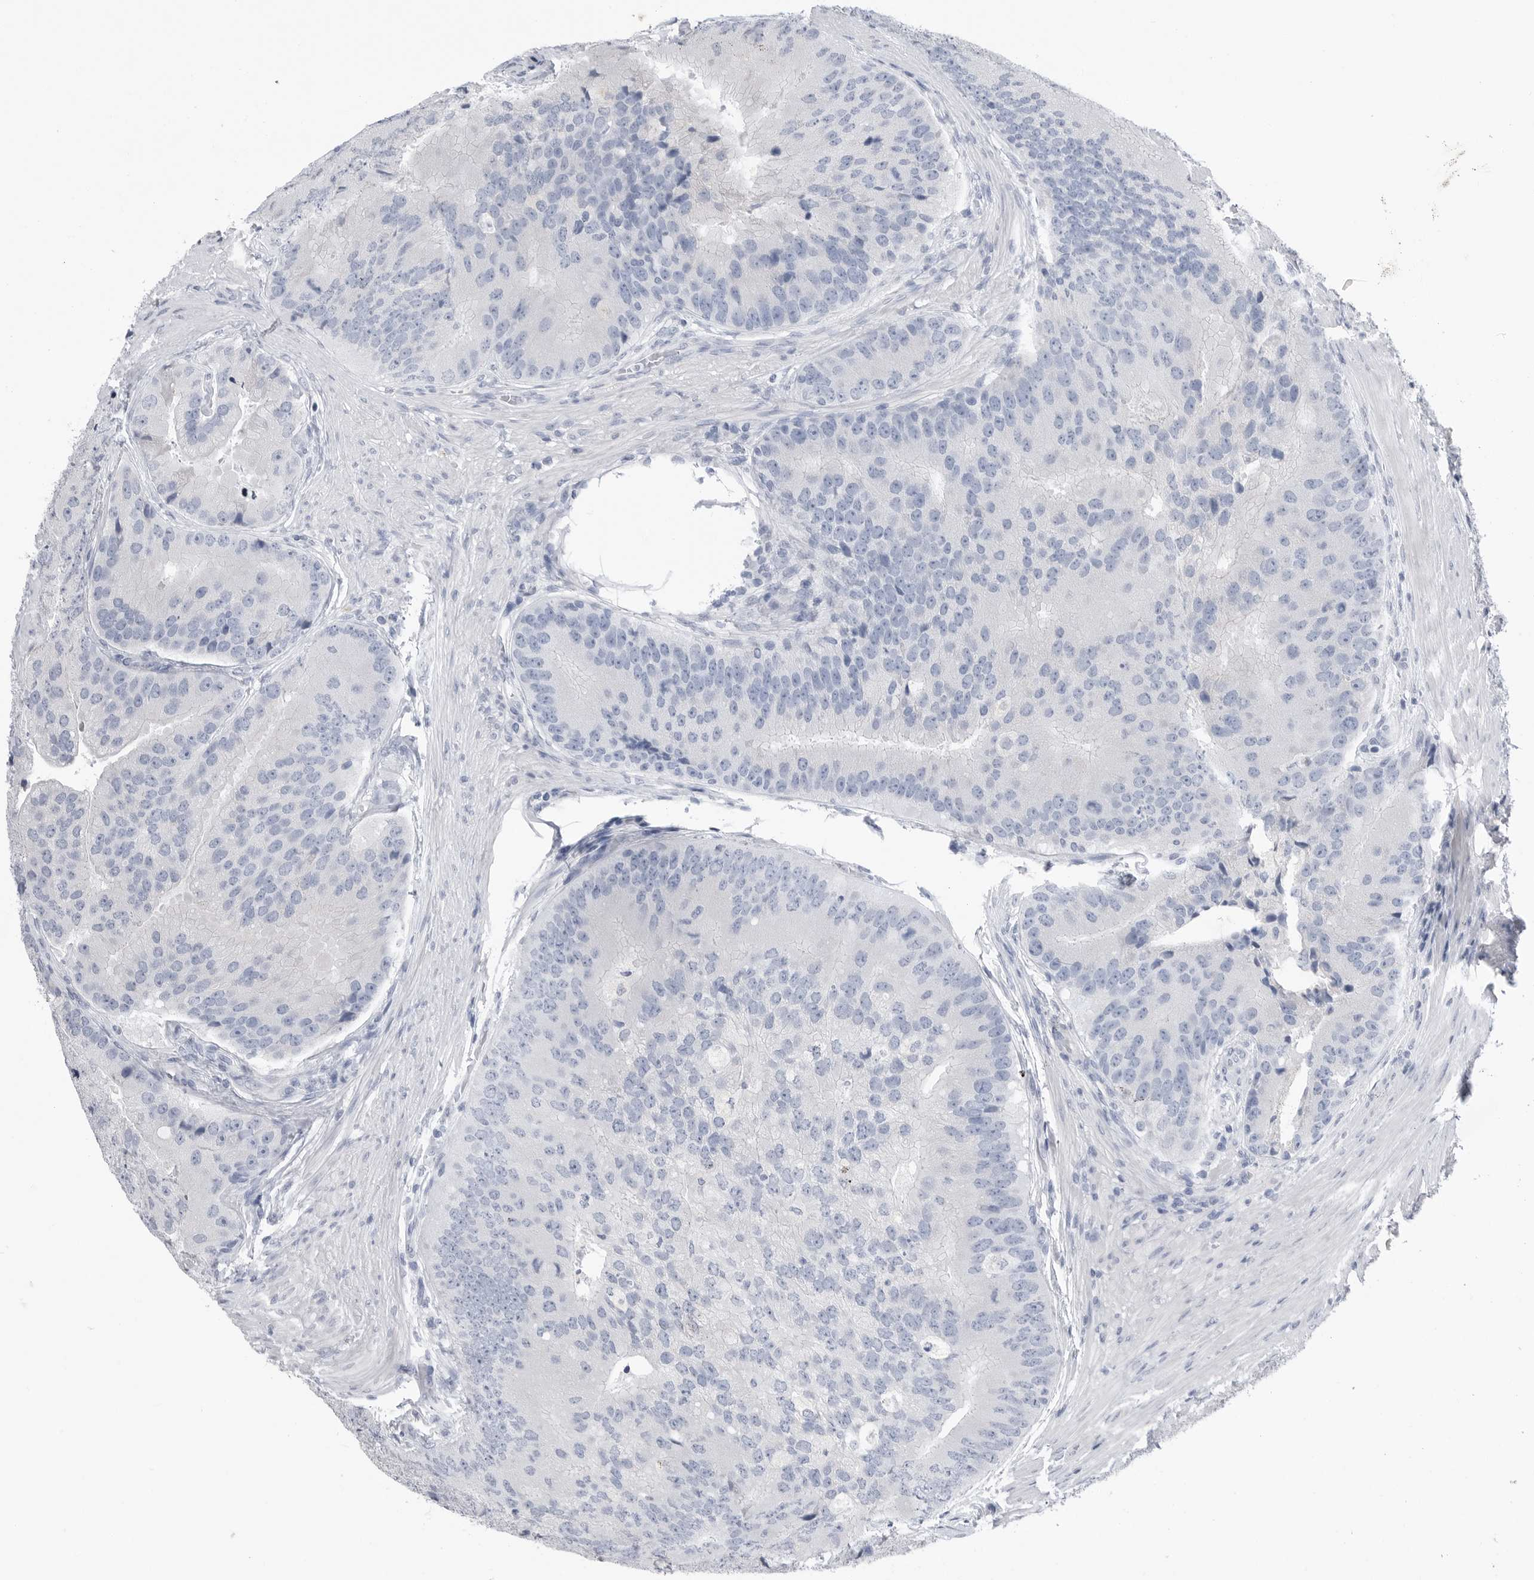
{"staining": {"intensity": "negative", "quantity": "none", "location": "none"}, "tissue": "prostate cancer", "cell_type": "Tumor cells", "image_type": "cancer", "snomed": [{"axis": "morphology", "description": "Adenocarcinoma, High grade"}, {"axis": "topography", "description": "Prostate"}], "caption": "An immunohistochemistry (IHC) histopathology image of high-grade adenocarcinoma (prostate) is shown. There is no staining in tumor cells of high-grade adenocarcinoma (prostate).", "gene": "ABHD12", "patient": {"sex": "male", "age": 70}}